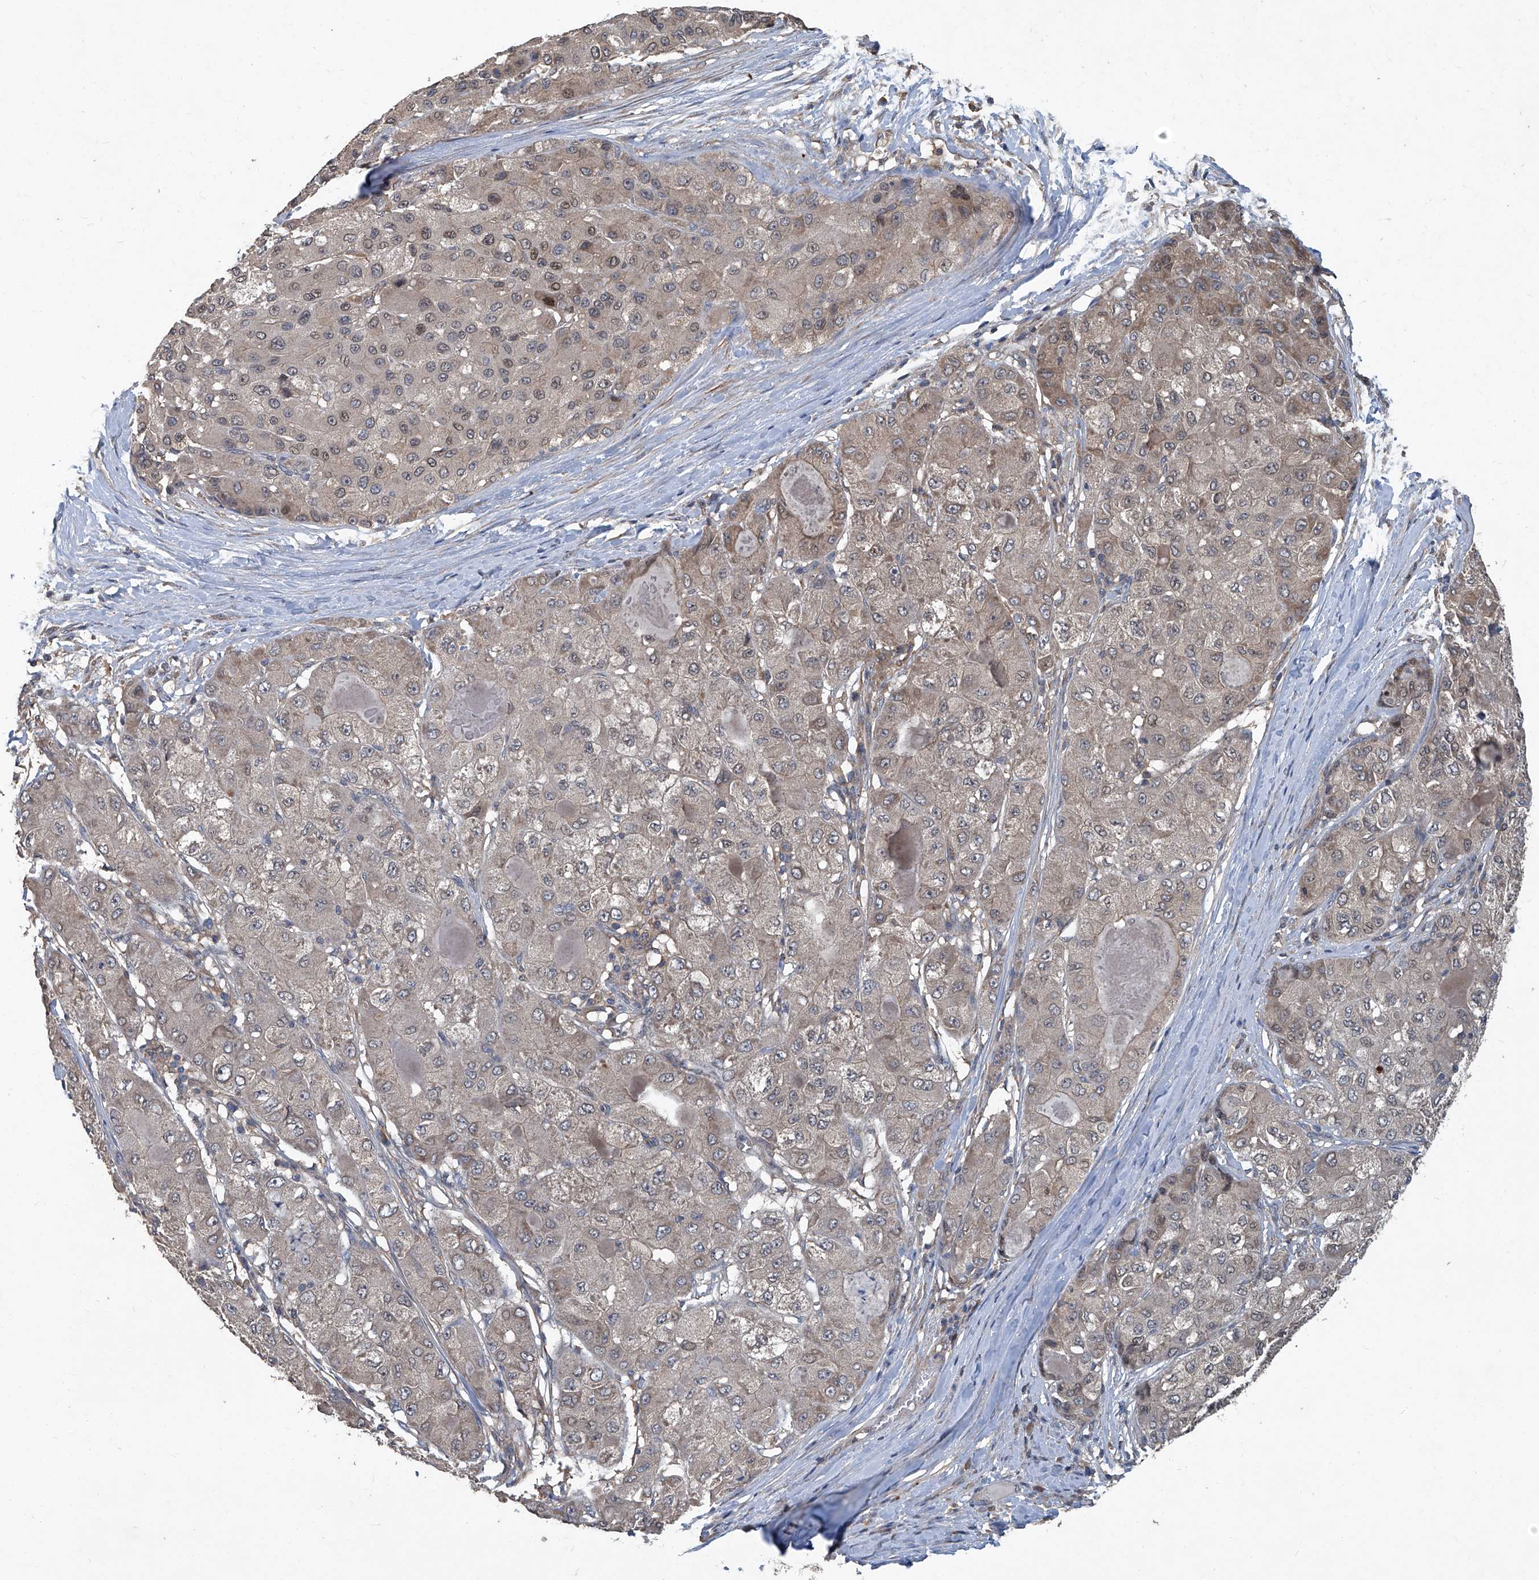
{"staining": {"intensity": "weak", "quantity": "25%-75%", "location": "cytoplasmic/membranous,nuclear"}, "tissue": "liver cancer", "cell_type": "Tumor cells", "image_type": "cancer", "snomed": [{"axis": "morphology", "description": "Carcinoma, Hepatocellular, NOS"}, {"axis": "topography", "description": "Liver"}], "caption": "Immunohistochemistry (IHC) of human liver cancer (hepatocellular carcinoma) reveals low levels of weak cytoplasmic/membranous and nuclear staining in about 25%-75% of tumor cells.", "gene": "ANKRD34A", "patient": {"sex": "male", "age": 80}}